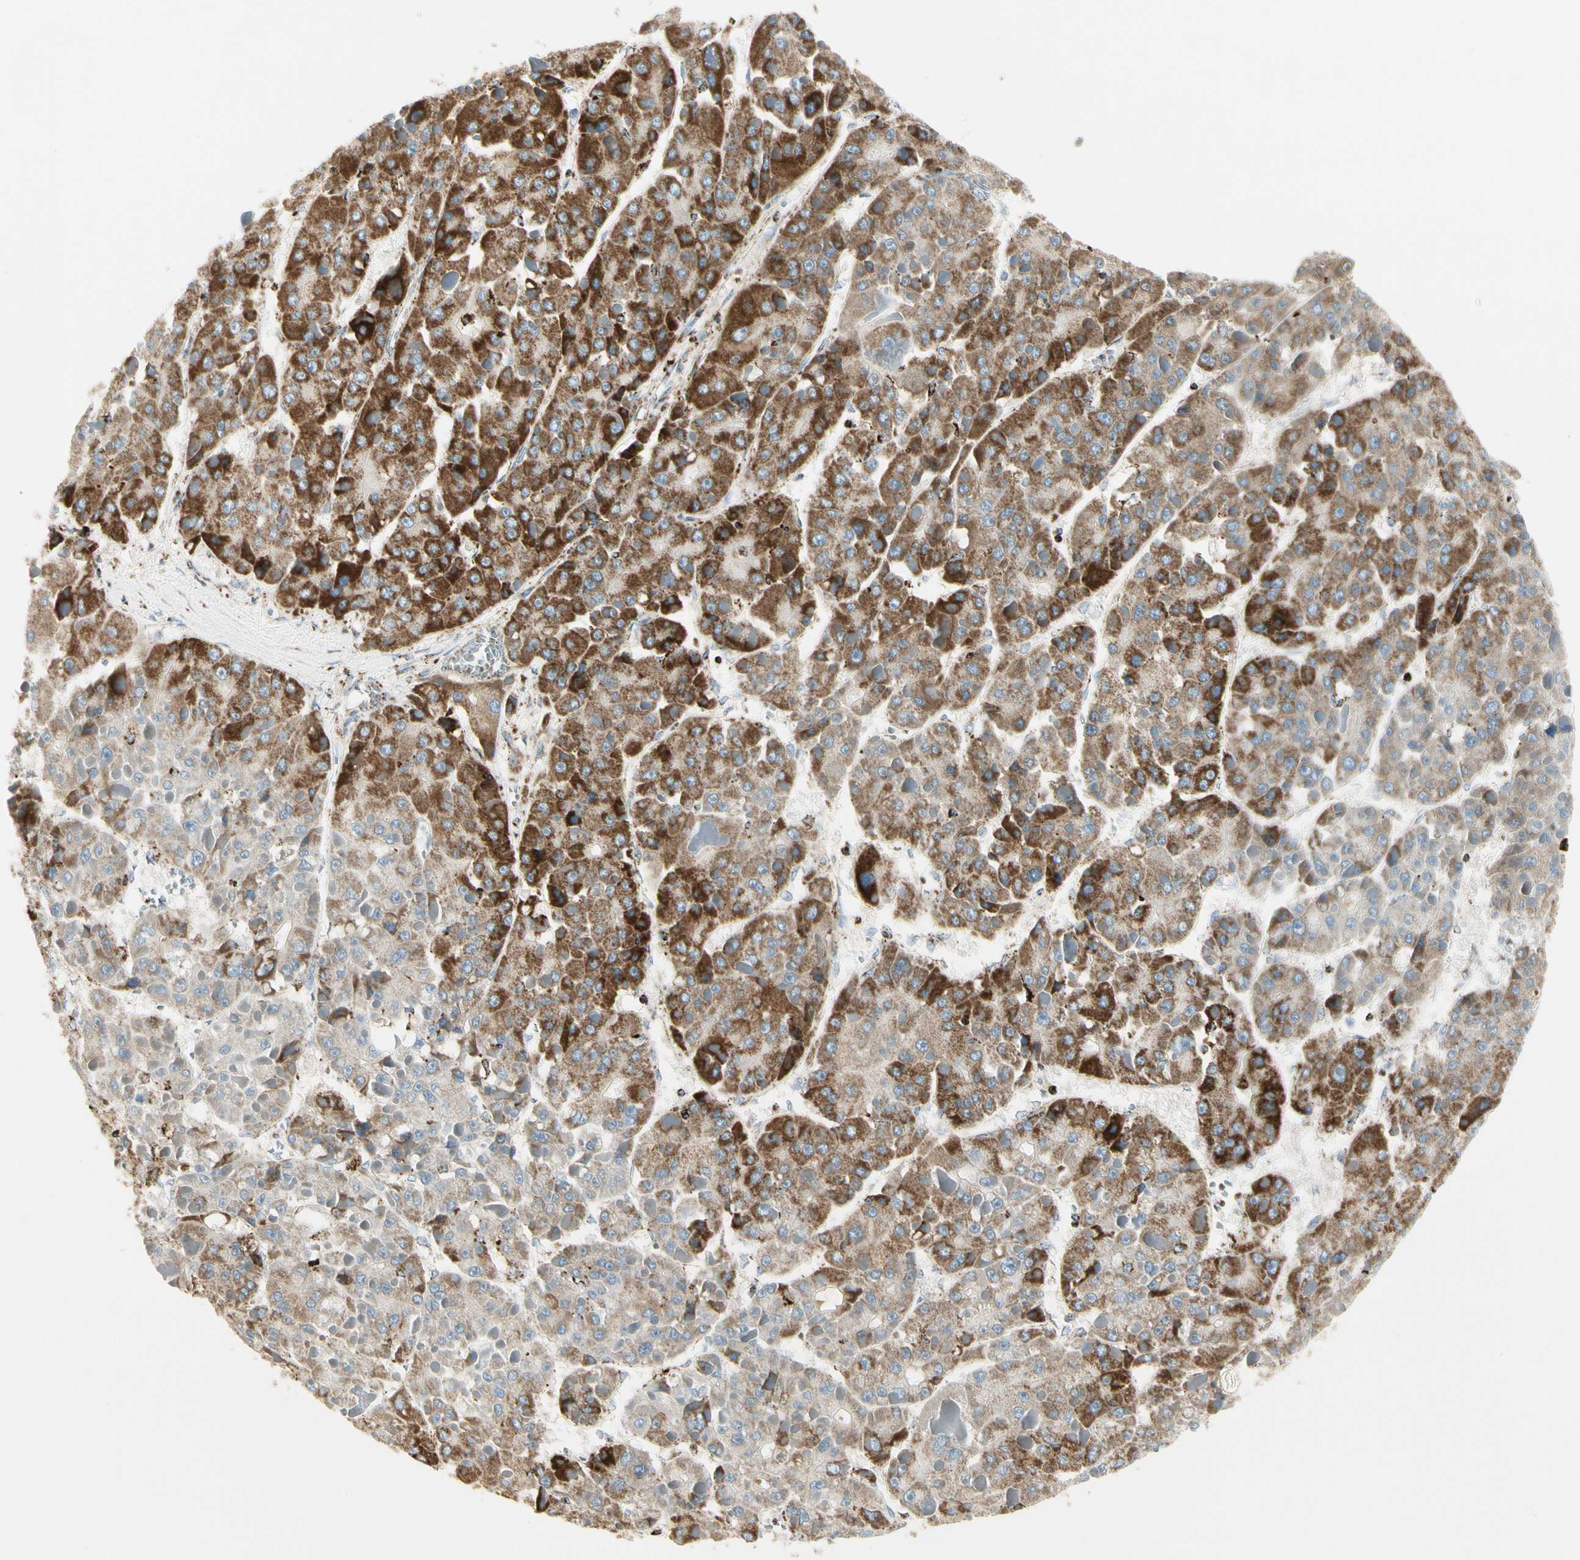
{"staining": {"intensity": "strong", "quantity": ">75%", "location": "cytoplasmic/membranous"}, "tissue": "liver cancer", "cell_type": "Tumor cells", "image_type": "cancer", "snomed": [{"axis": "morphology", "description": "Carcinoma, Hepatocellular, NOS"}, {"axis": "topography", "description": "Liver"}], "caption": "Strong cytoplasmic/membranous expression is appreciated in about >75% of tumor cells in hepatocellular carcinoma (liver). (IHC, brightfield microscopy, high magnification).", "gene": "ME2", "patient": {"sex": "female", "age": 73}}